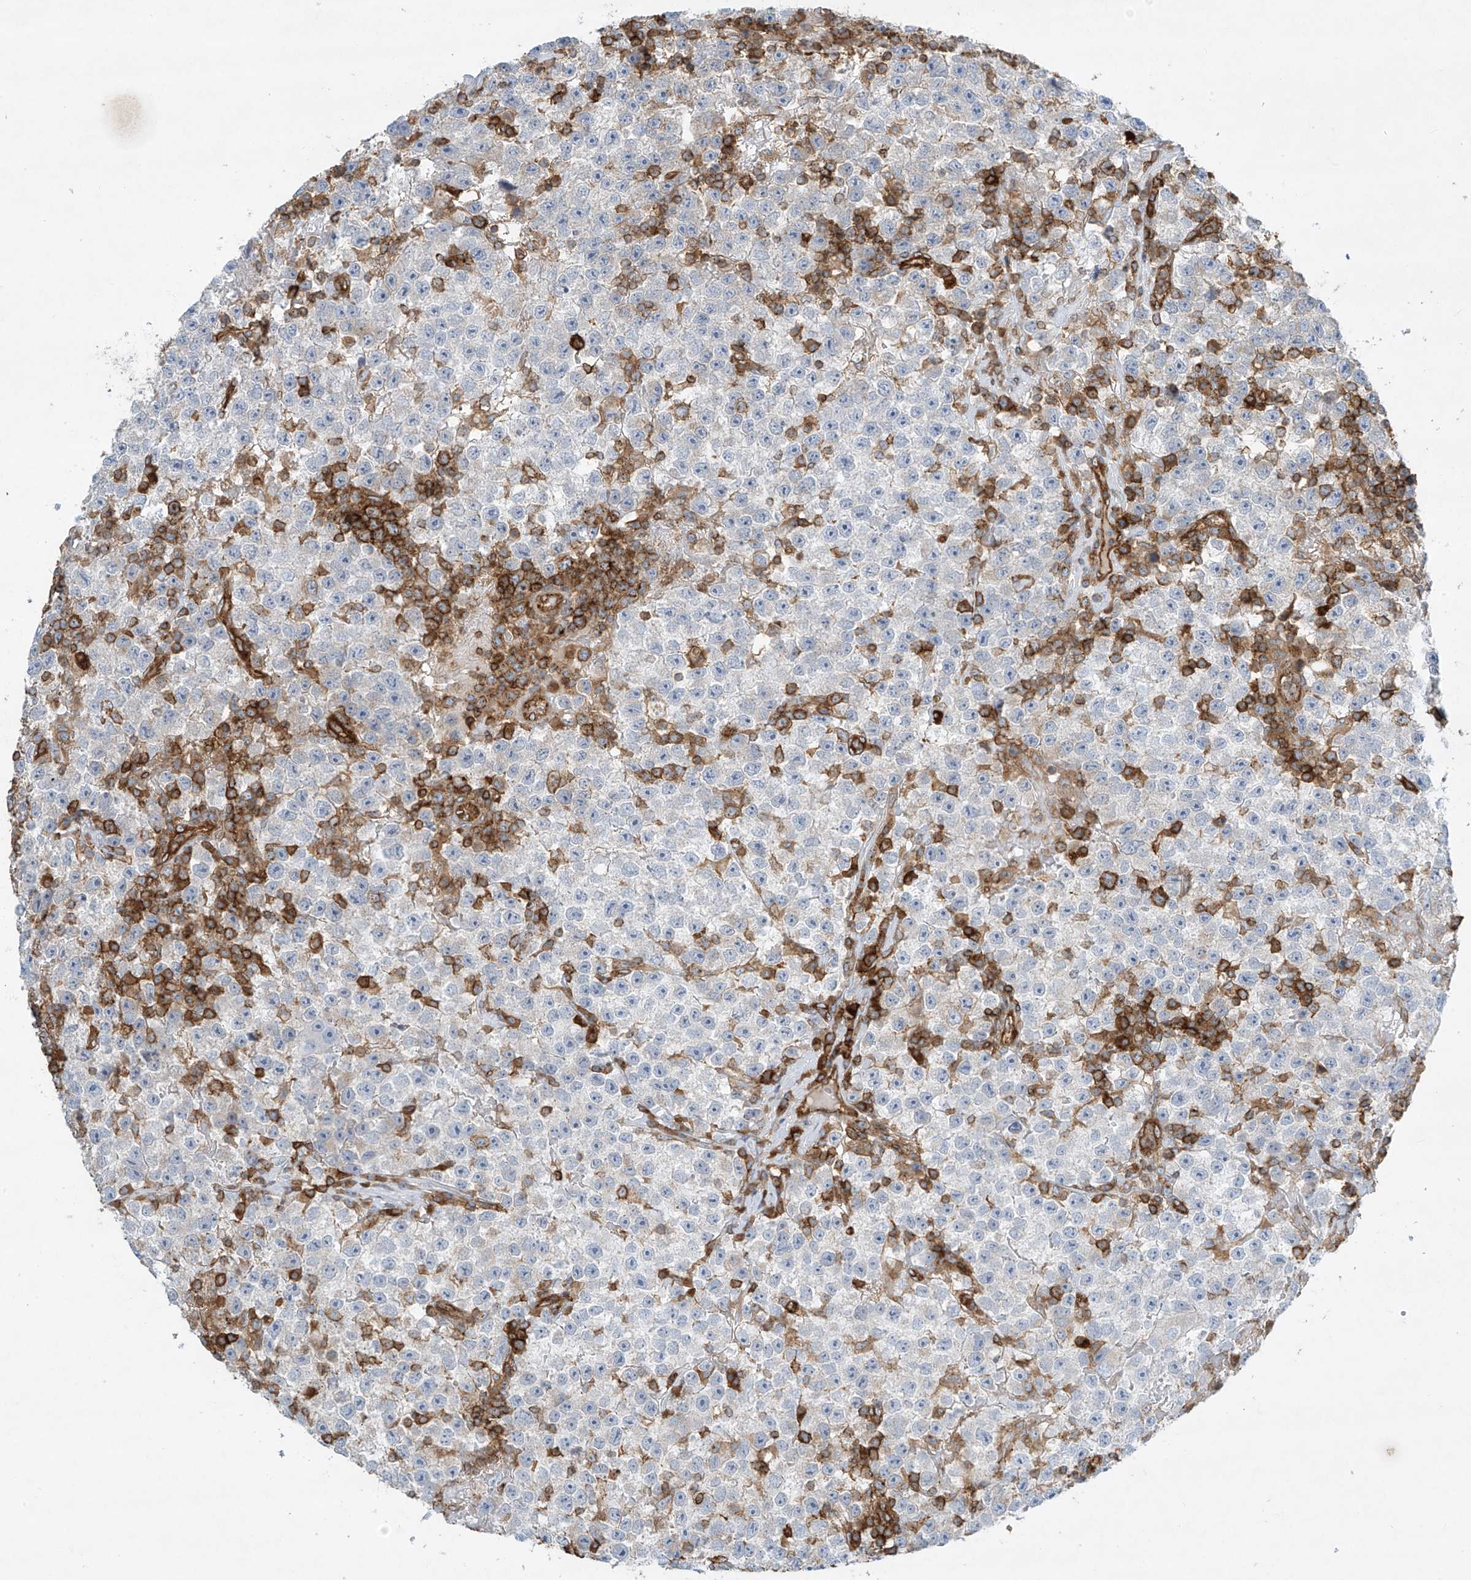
{"staining": {"intensity": "negative", "quantity": "none", "location": "none"}, "tissue": "testis cancer", "cell_type": "Tumor cells", "image_type": "cancer", "snomed": [{"axis": "morphology", "description": "Seminoma, NOS"}, {"axis": "topography", "description": "Testis"}], "caption": "The histopathology image exhibits no significant expression in tumor cells of testis cancer (seminoma).", "gene": "HLA-E", "patient": {"sex": "male", "age": 22}}